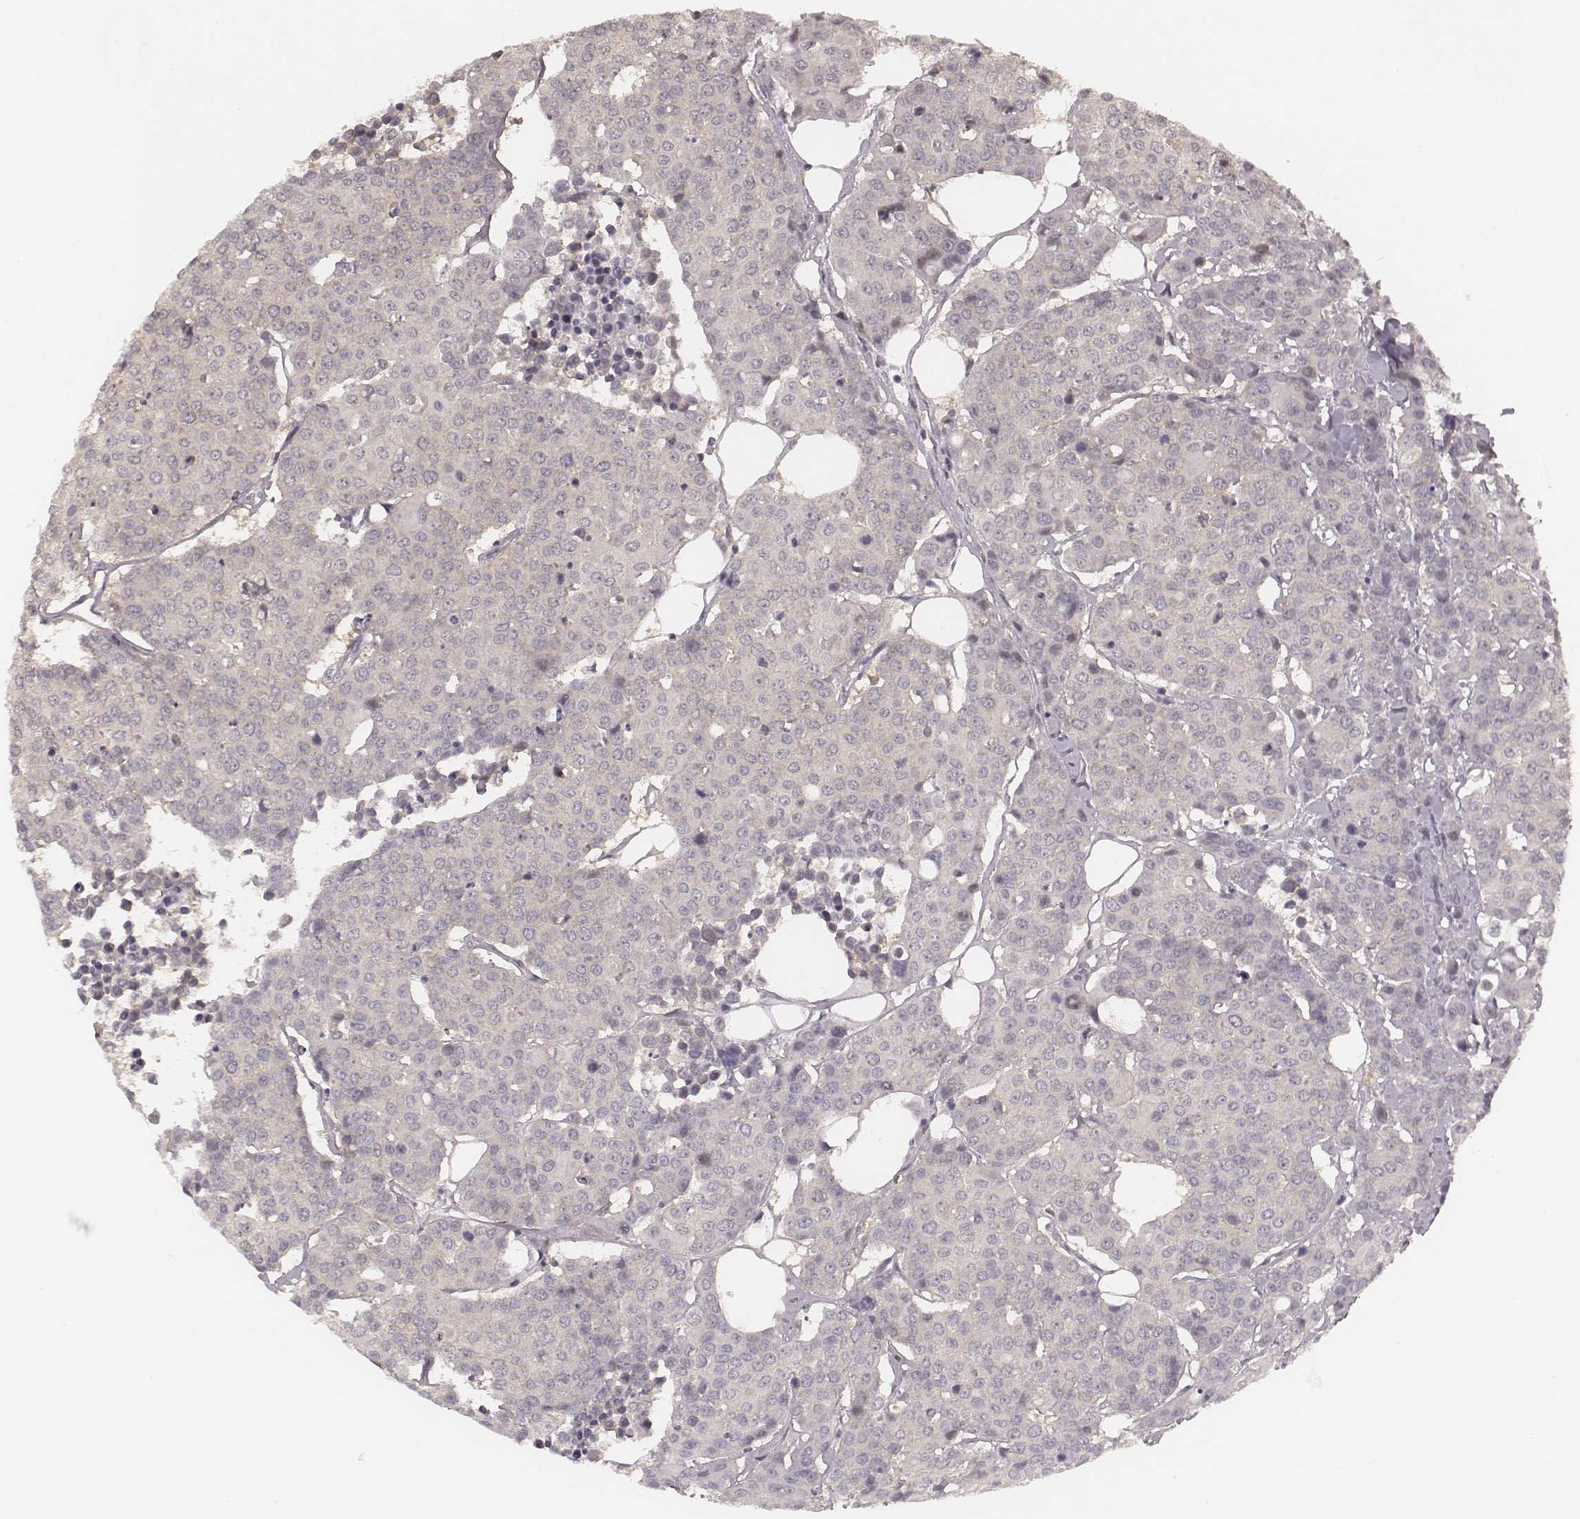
{"staining": {"intensity": "negative", "quantity": "none", "location": "none"}, "tissue": "carcinoid", "cell_type": "Tumor cells", "image_type": "cancer", "snomed": [{"axis": "morphology", "description": "Carcinoid, malignant, NOS"}, {"axis": "topography", "description": "Colon"}], "caption": "Tumor cells are negative for brown protein staining in malignant carcinoid.", "gene": "RPGRIP1", "patient": {"sex": "male", "age": 81}}